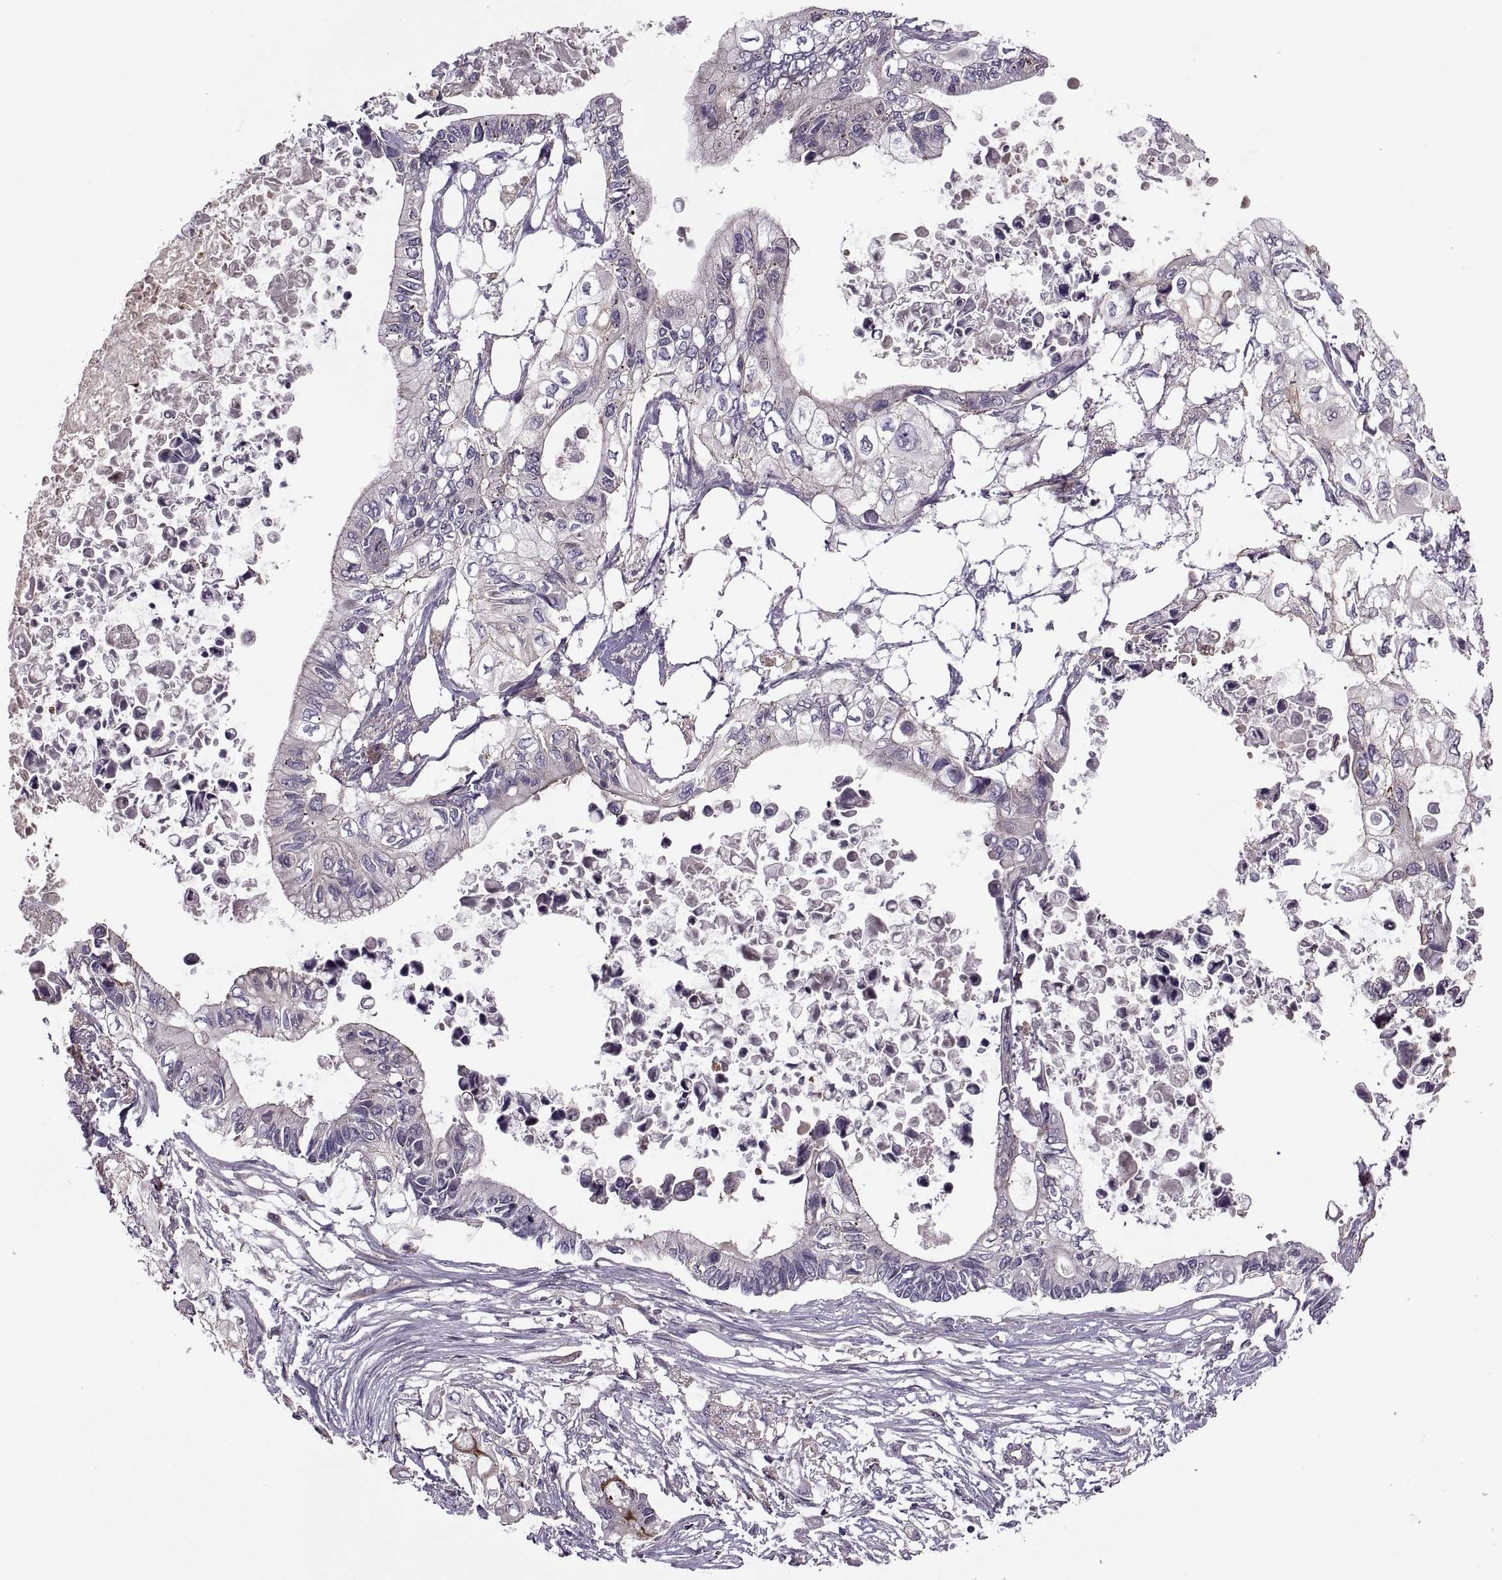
{"staining": {"intensity": "negative", "quantity": "none", "location": "none"}, "tissue": "pancreatic cancer", "cell_type": "Tumor cells", "image_type": "cancer", "snomed": [{"axis": "morphology", "description": "Adenocarcinoma, NOS"}, {"axis": "topography", "description": "Pancreas"}], "caption": "Pancreatic cancer (adenocarcinoma) was stained to show a protein in brown. There is no significant expression in tumor cells. (Brightfield microscopy of DAB (3,3'-diaminobenzidine) immunohistochemistry at high magnification).", "gene": "SLC2A3", "patient": {"sex": "female", "age": 63}}